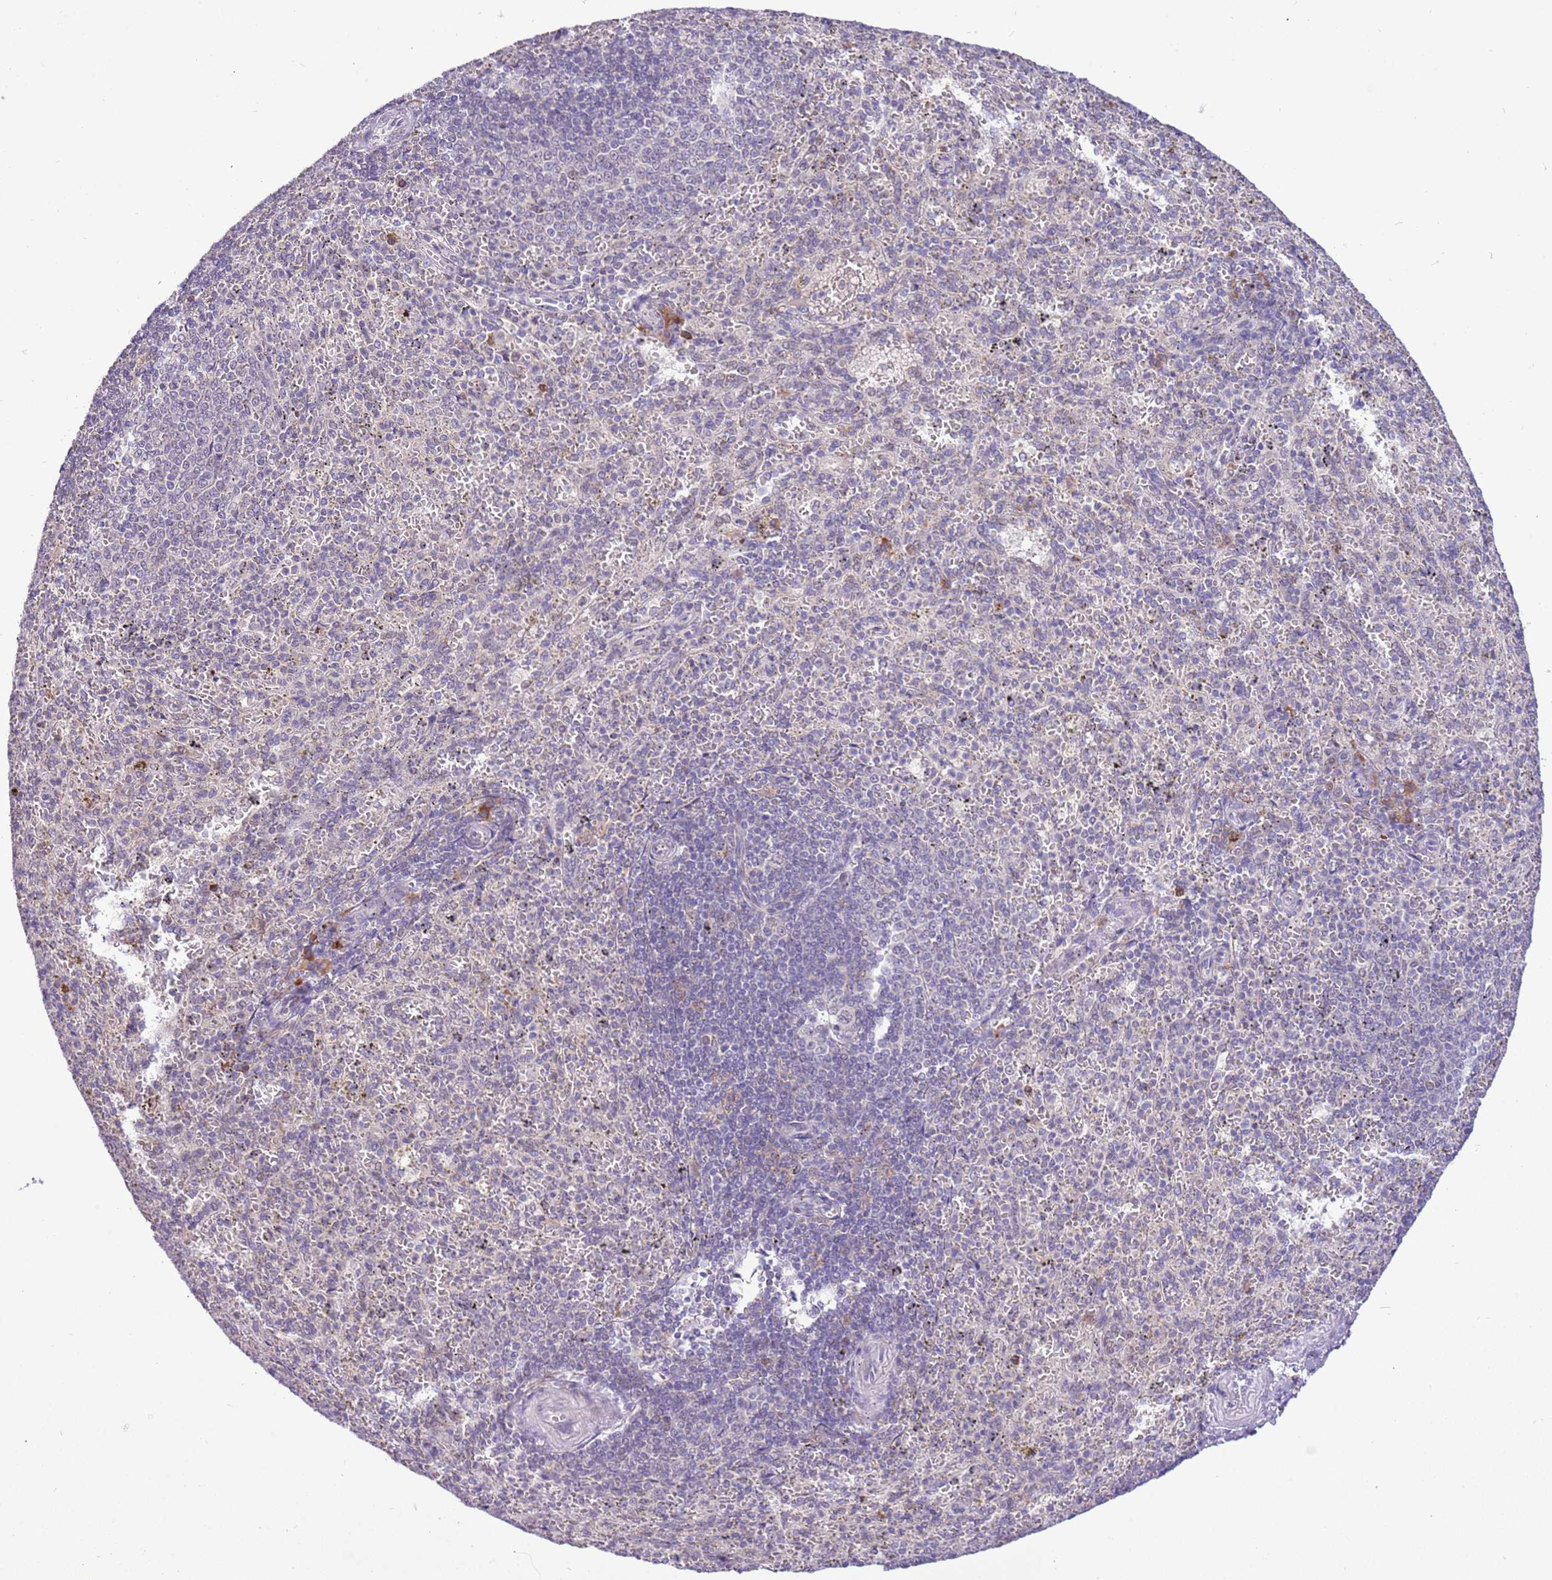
{"staining": {"intensity": "negative", "quantity": "none", "location": "none"}, "tissue": "spleen", "cell_type": "Cells in red pulp", "image_type": "normal", "snomed": [{"axis": "morphology", "description": "Normal tissue, NOS"}, {"axis": "topography", "description": "Spleen"}], "caption": "Immunohistochemistry (IHC) histopathology image of unremarkable human spleen stained for a protein (brown), which exhibits no expression in cells in red pulp.", "gene": "MAGEF1", "patient": {"sex": "female", "age": 21}}